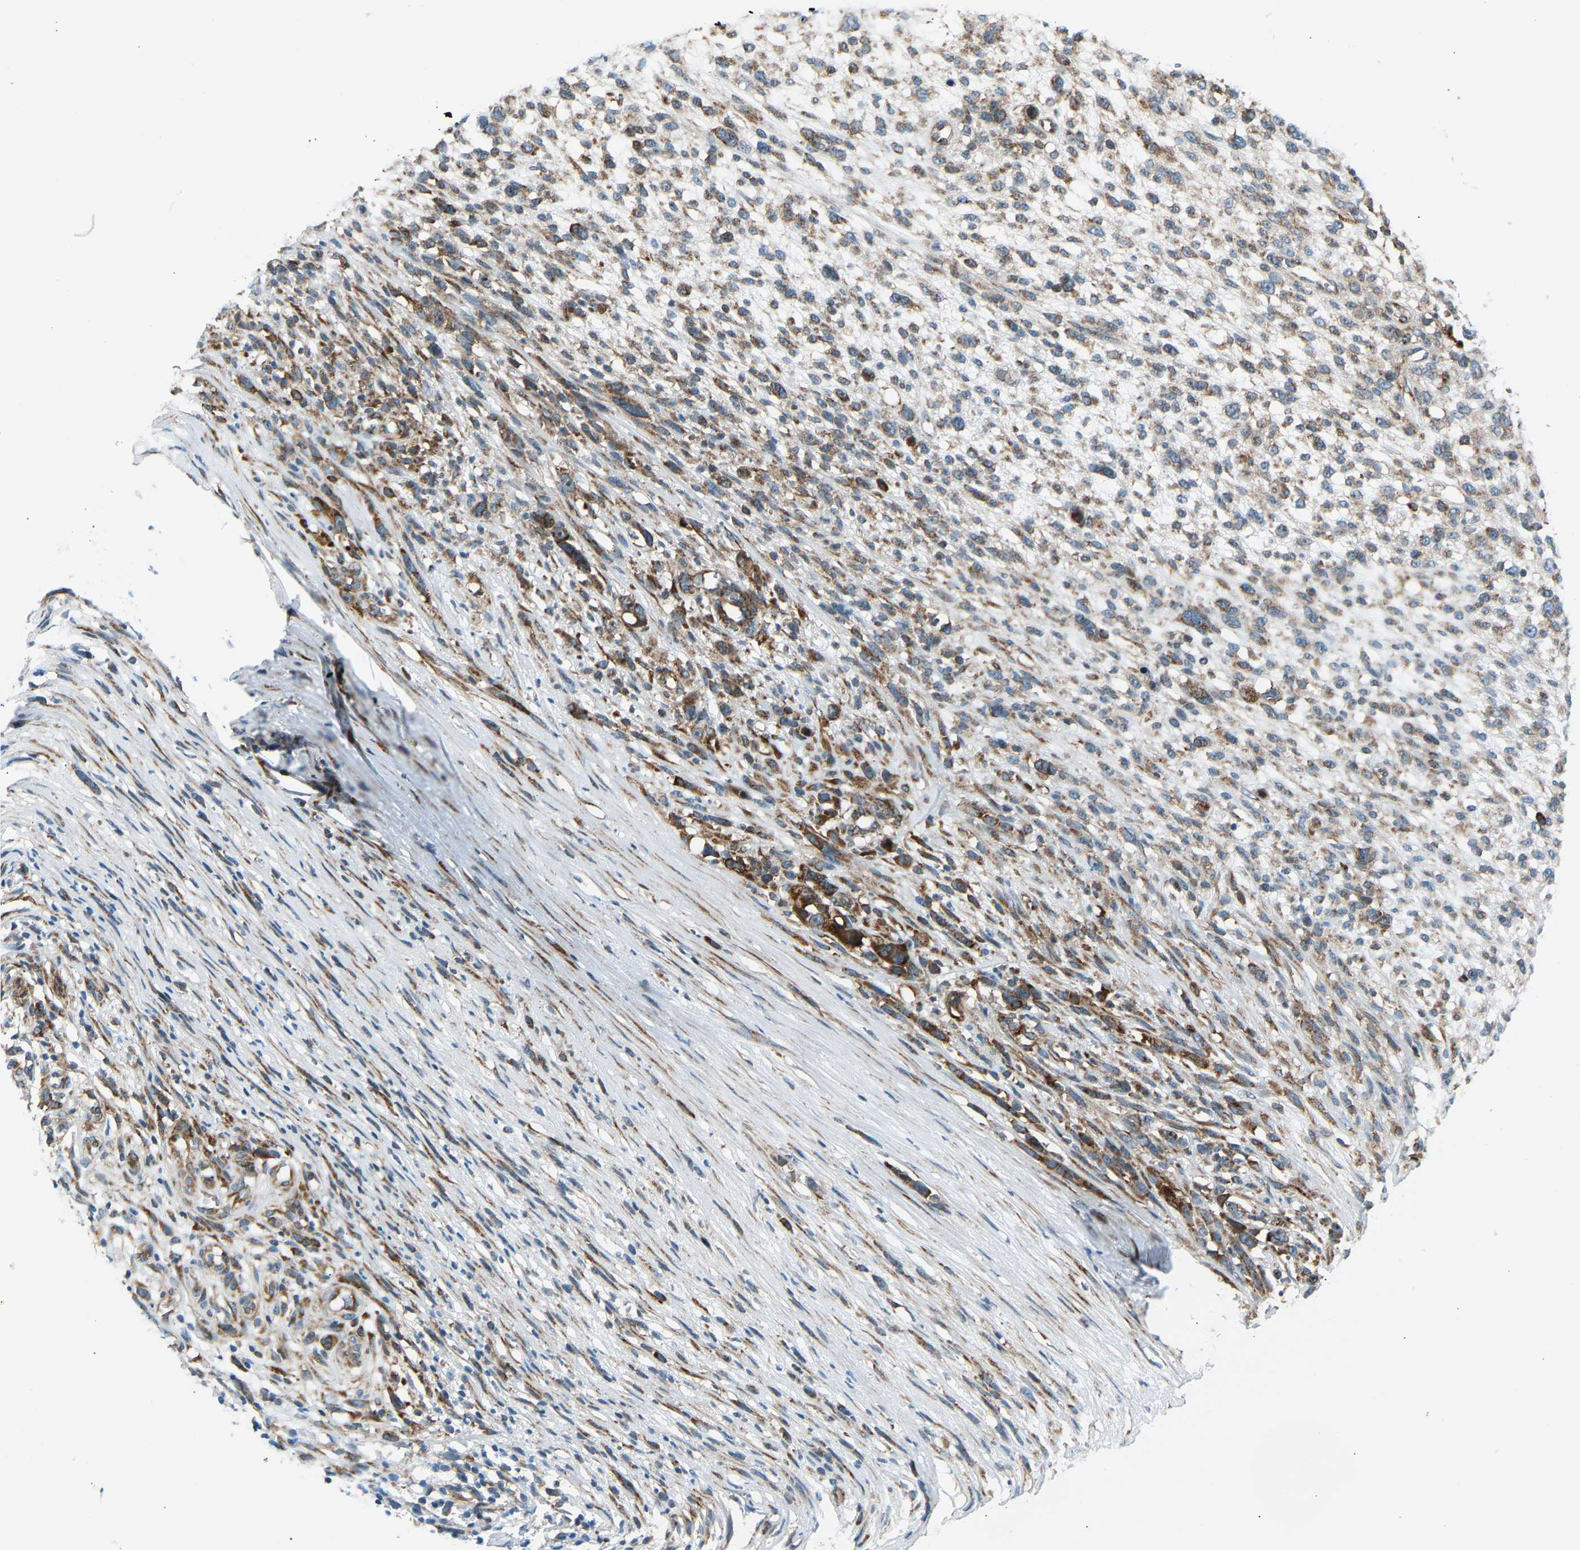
{"staining": {"intensity": "moderate", "quantity": ">75%", "location": "cytoplasmic/membranous"}, "tissue": "melanoma", "cell_type": "Tumor cells", "image_type": "cancer", "snomed": [{"axis": "morphology", "description": "Malignant melanoma, NOS"}, {"axis": "topography", "description": "Skin"}], "caption": "Immunohistochemical staining of human malignant melanoma shows medium levels of moderate cytoplasmic/membranous expression in about >75% of tumor cells.", "gene": "VPS41", "patient": {"sex": "female", "age": 55}}